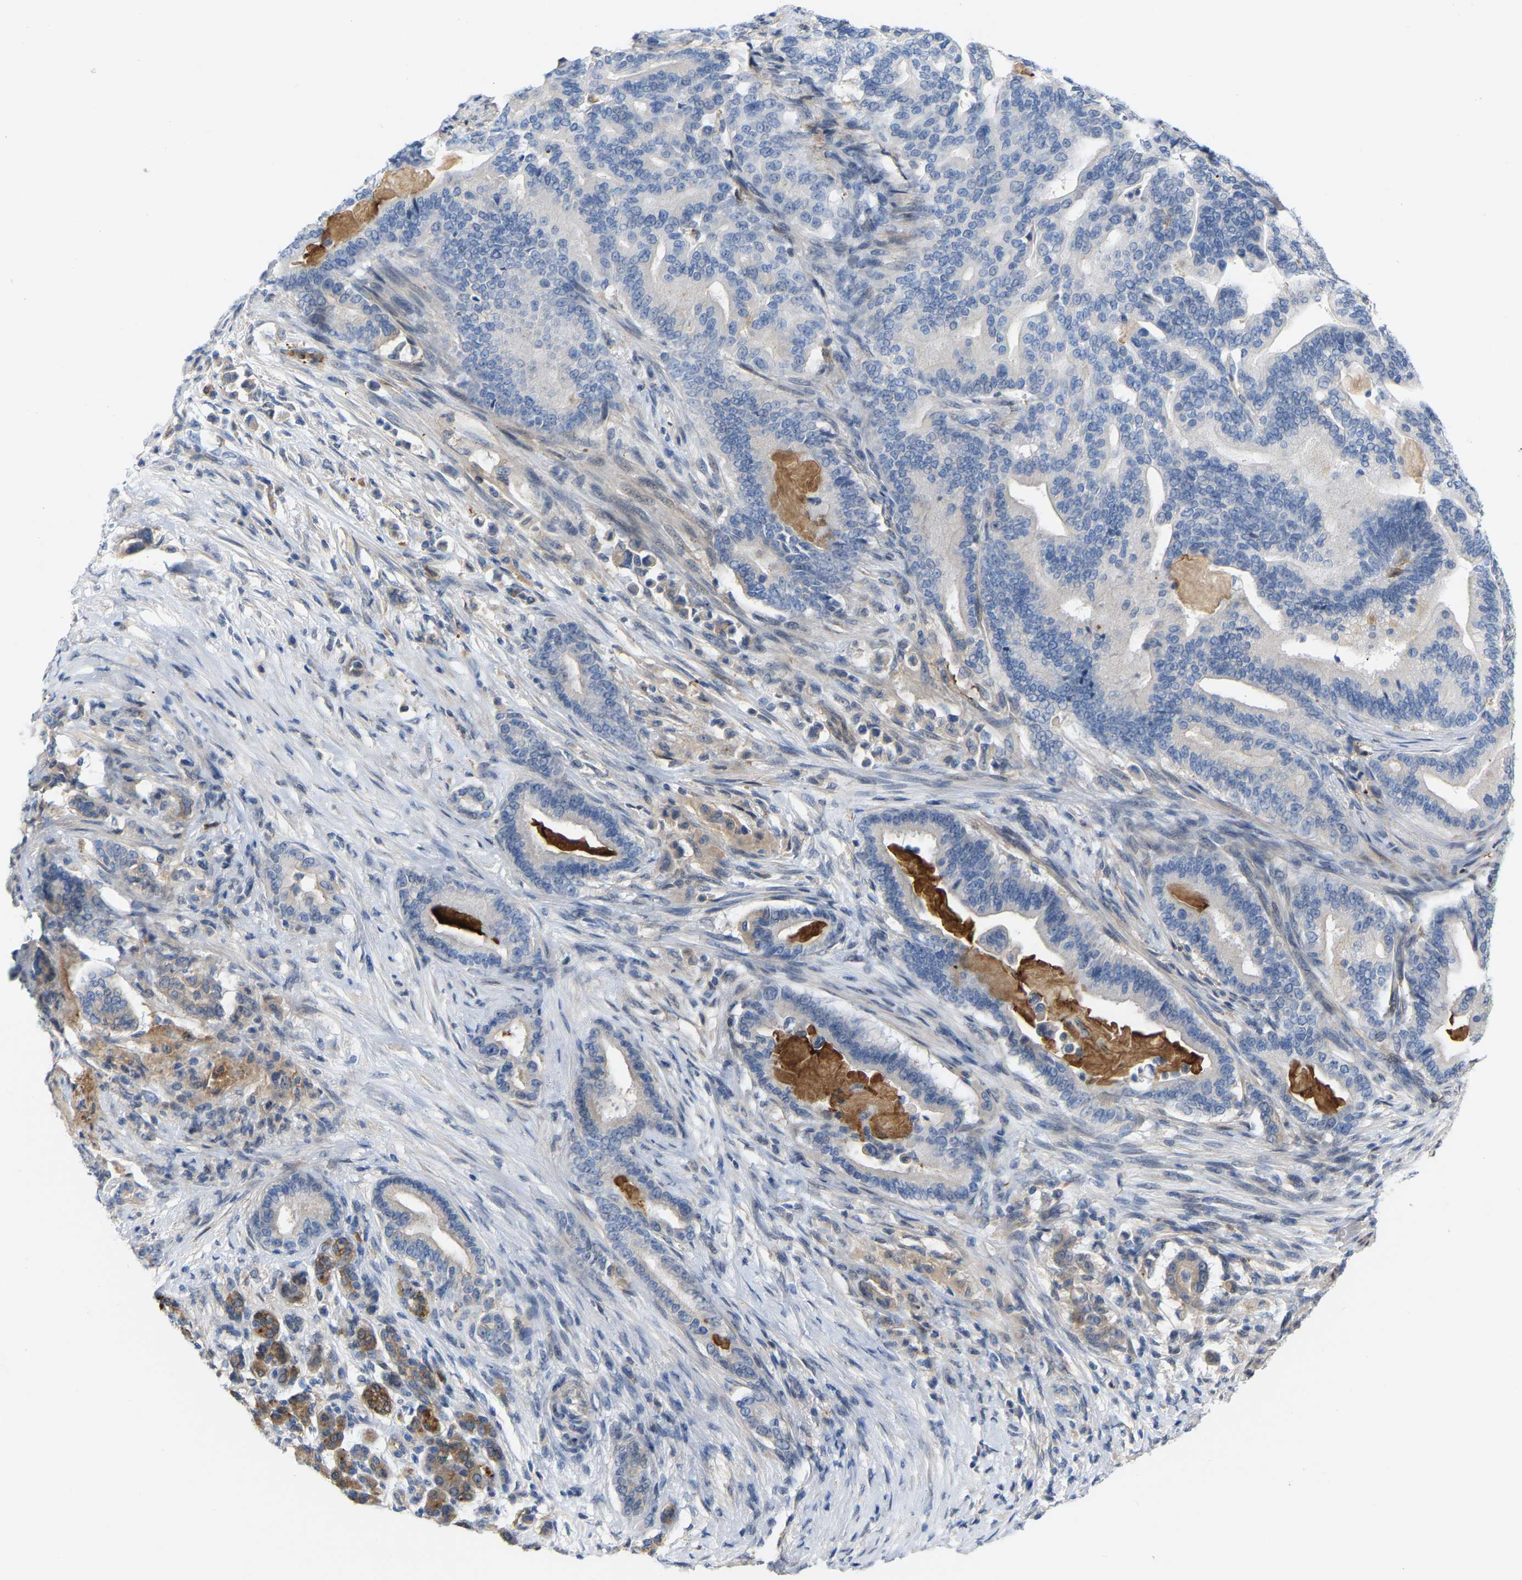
{"staining": {"intensity": "negative", "quantity": "none", "location": "none"}, "tissue": "pancreatic cancer", "cell_type": "Tumor cells", "image_type": "cancer", "snomed": [{"axis": "morphology", "description": "Normal tissue, NOS"}, {"axis": "morphology", "description": "Adenocarcinoma, NOS"}, {"axis": "topography", "description": "Pancreas"}], "caption": "Immunohistochemistry (IHC) histopathology image of human adenocarcinoma (pancreatic) stained for a protein (brown), which exhibits no staining in tumor cells.", "gene": "ABTB2", "patient": {"sex": "male", "age": 63}}